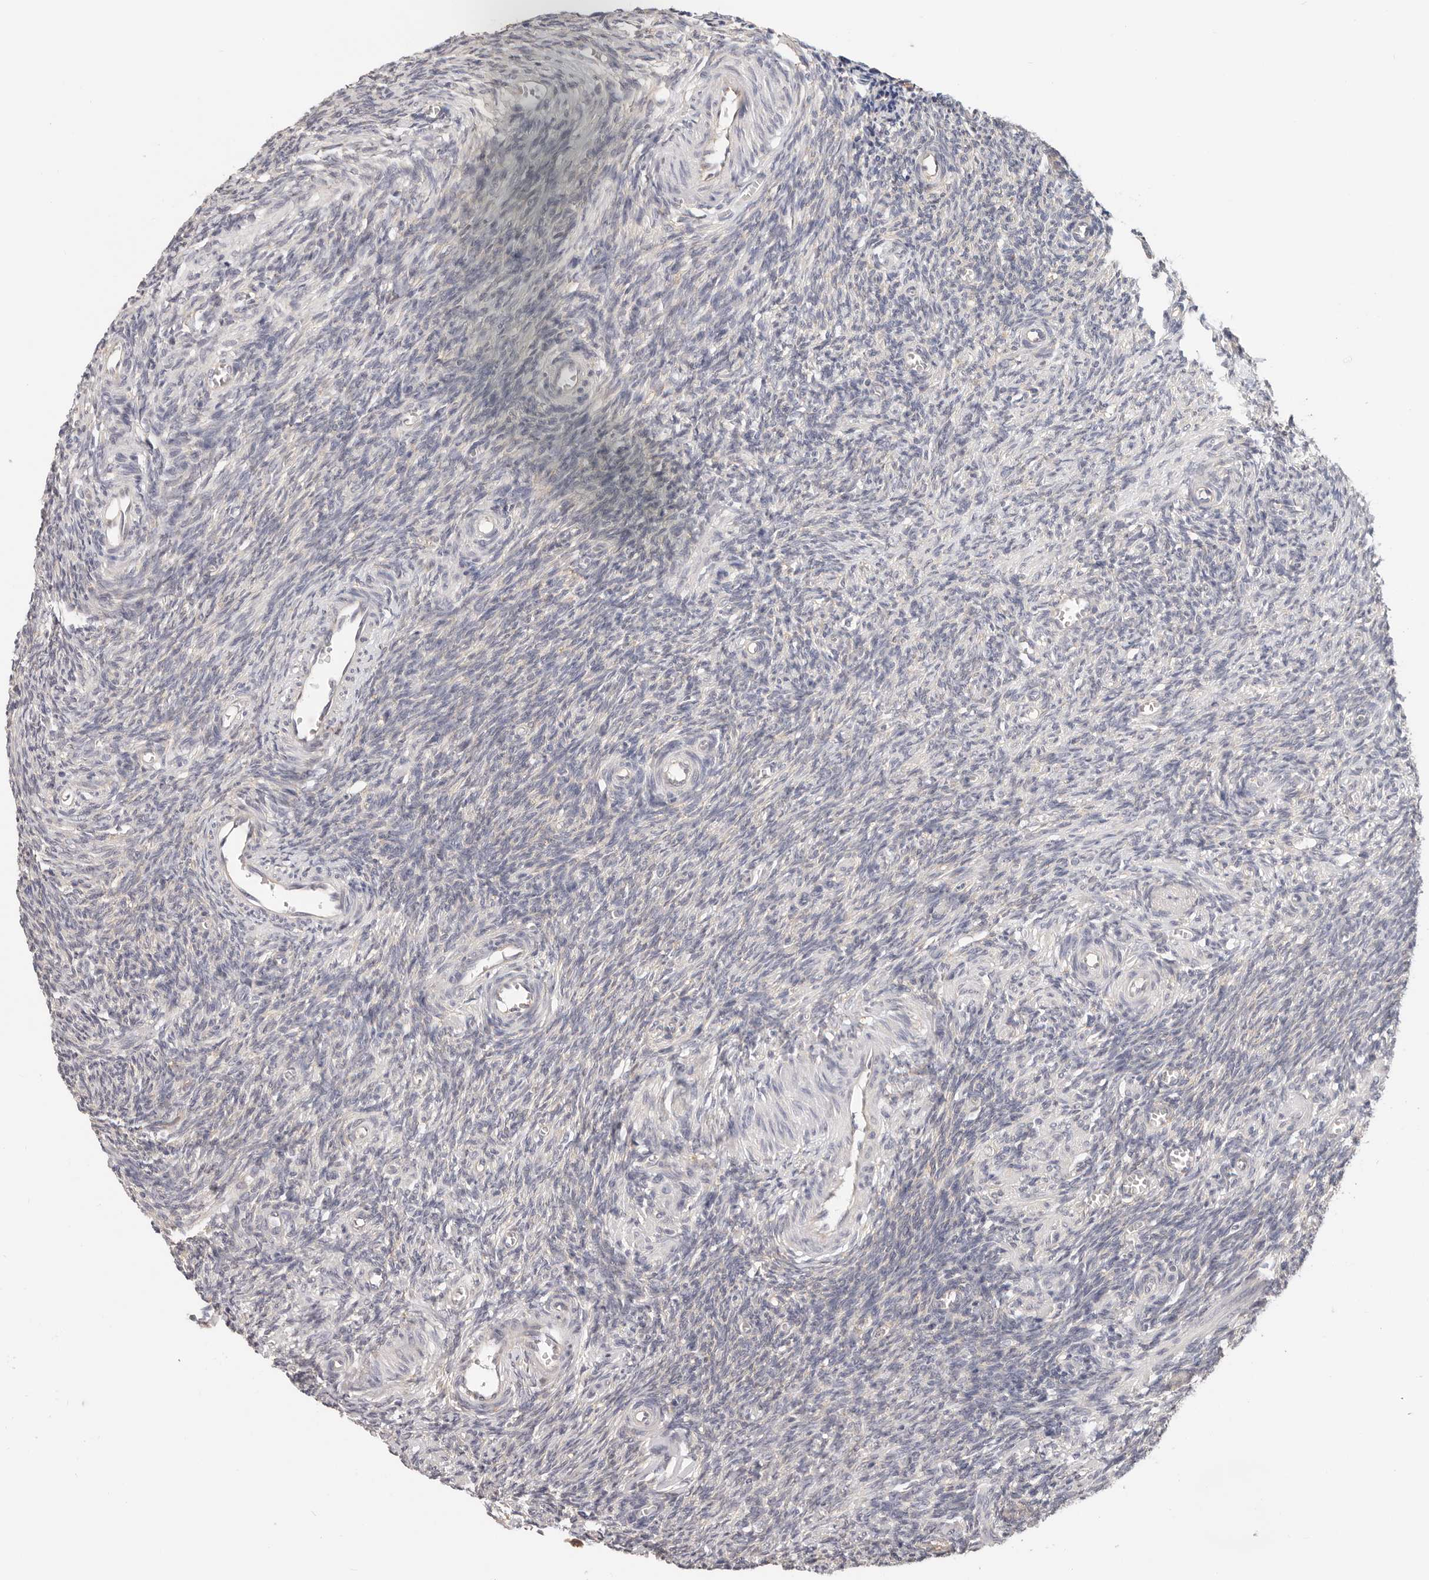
{"staining": {"intensity": "negative", "quantity": "none", "location": "none"}, "tissue": "ovary", "cell_type": "Ovarian stroma cells", "image_type": "normal", "snomed": [{"axis": "morphology", "description": "Normal tissue, NOS"}, {"axis": "topography", "description": "Ovary"}], "caption": "Ovarian stroma cells show no significant expression in unremarkable ovary. (Stains: DAB (3,3'-diaminobenzidine) immunohistochemistry with hematoxylin counter stain, Microscopy: brightfield microscopy at high magnification).", "gene": "AFDN", "patient": {"sex": "female", "age": 27}}